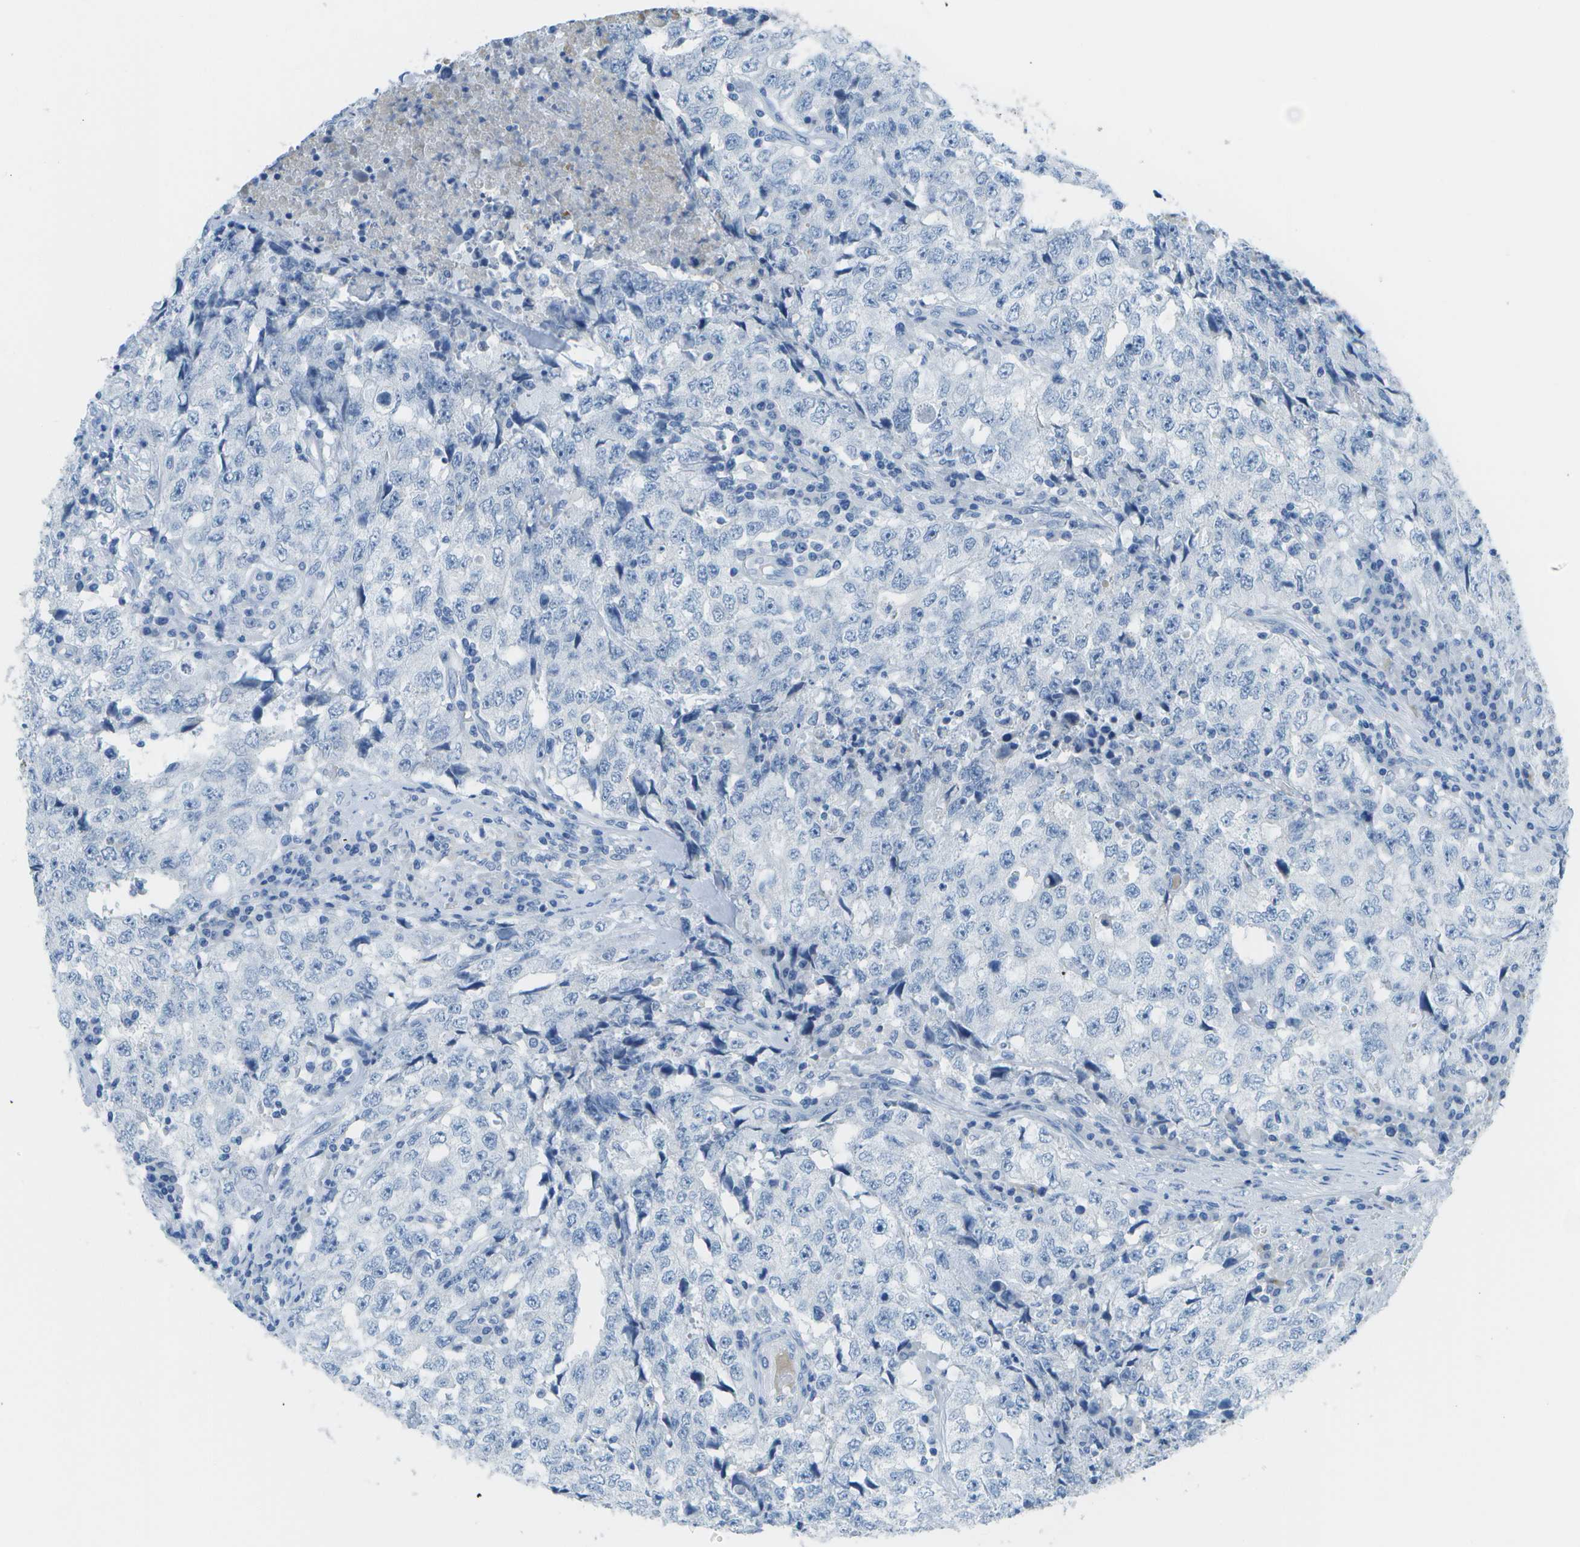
{"staining": {"intensity": "negative", "quantity": "none", "location": "none"}, "tissue": "testis cancer", "cell_type": "Tumor cells", "image_type": "cancer", "snomed": [{"axis": "morphology", "description": "Necrosis, NOS"}, {"axis": "morphology", "description": "Carcinoma, Embryonal, NOS"}, {"axis": "topography", "description": "Testis"}], "caption": "Immunohistochemistry of human embryonal carcinoma (testis) demonstrates no positivity in tumor cells.", "gene": "C1S", "patient": {"sex": "male", "age": 19}}